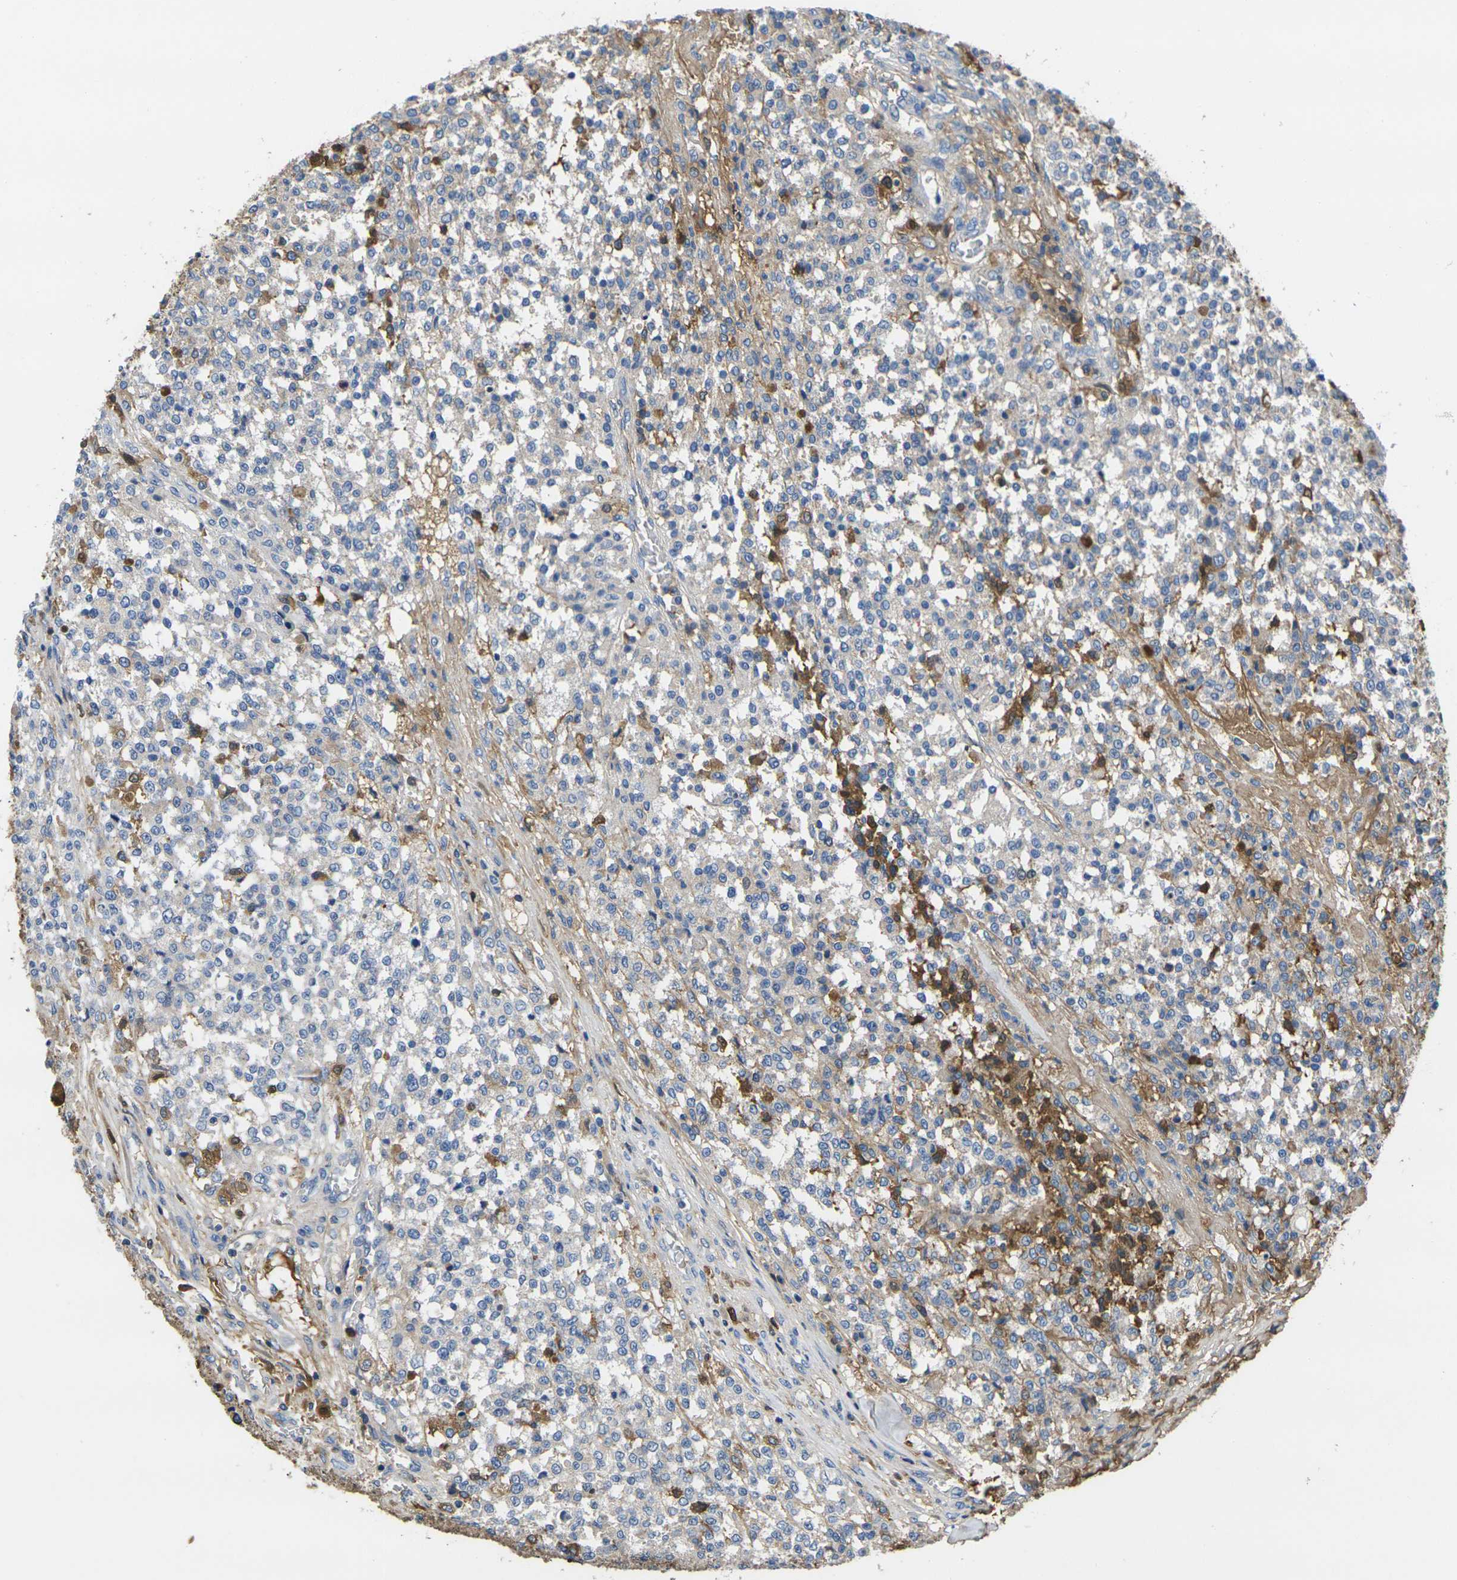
{"staining": {"intensity": "moderate", "quantity": "<25%", "location": "cytoplasmic/membranous"}, "tissue": "testis cancer", "cell_type": "Tumor cells", "image_type": "cancer", "snomed": [{"axis": "morphology", "description": "Seminoma, NOS"}, {"axis": "topography", "description": "Testis"}], "caption": "Immunohistochemistry micrograph of neoplastic tissue: human seminoma (testis) stained using IHC exhibits low levels of moderate protein expression localized specifically in the cytoplasmic/membranous of tumor cells, appearing as a cytoplasmic/membranous brown color.", "gene": "GREM2", "patient": {"sex": "male", "age": 59}}